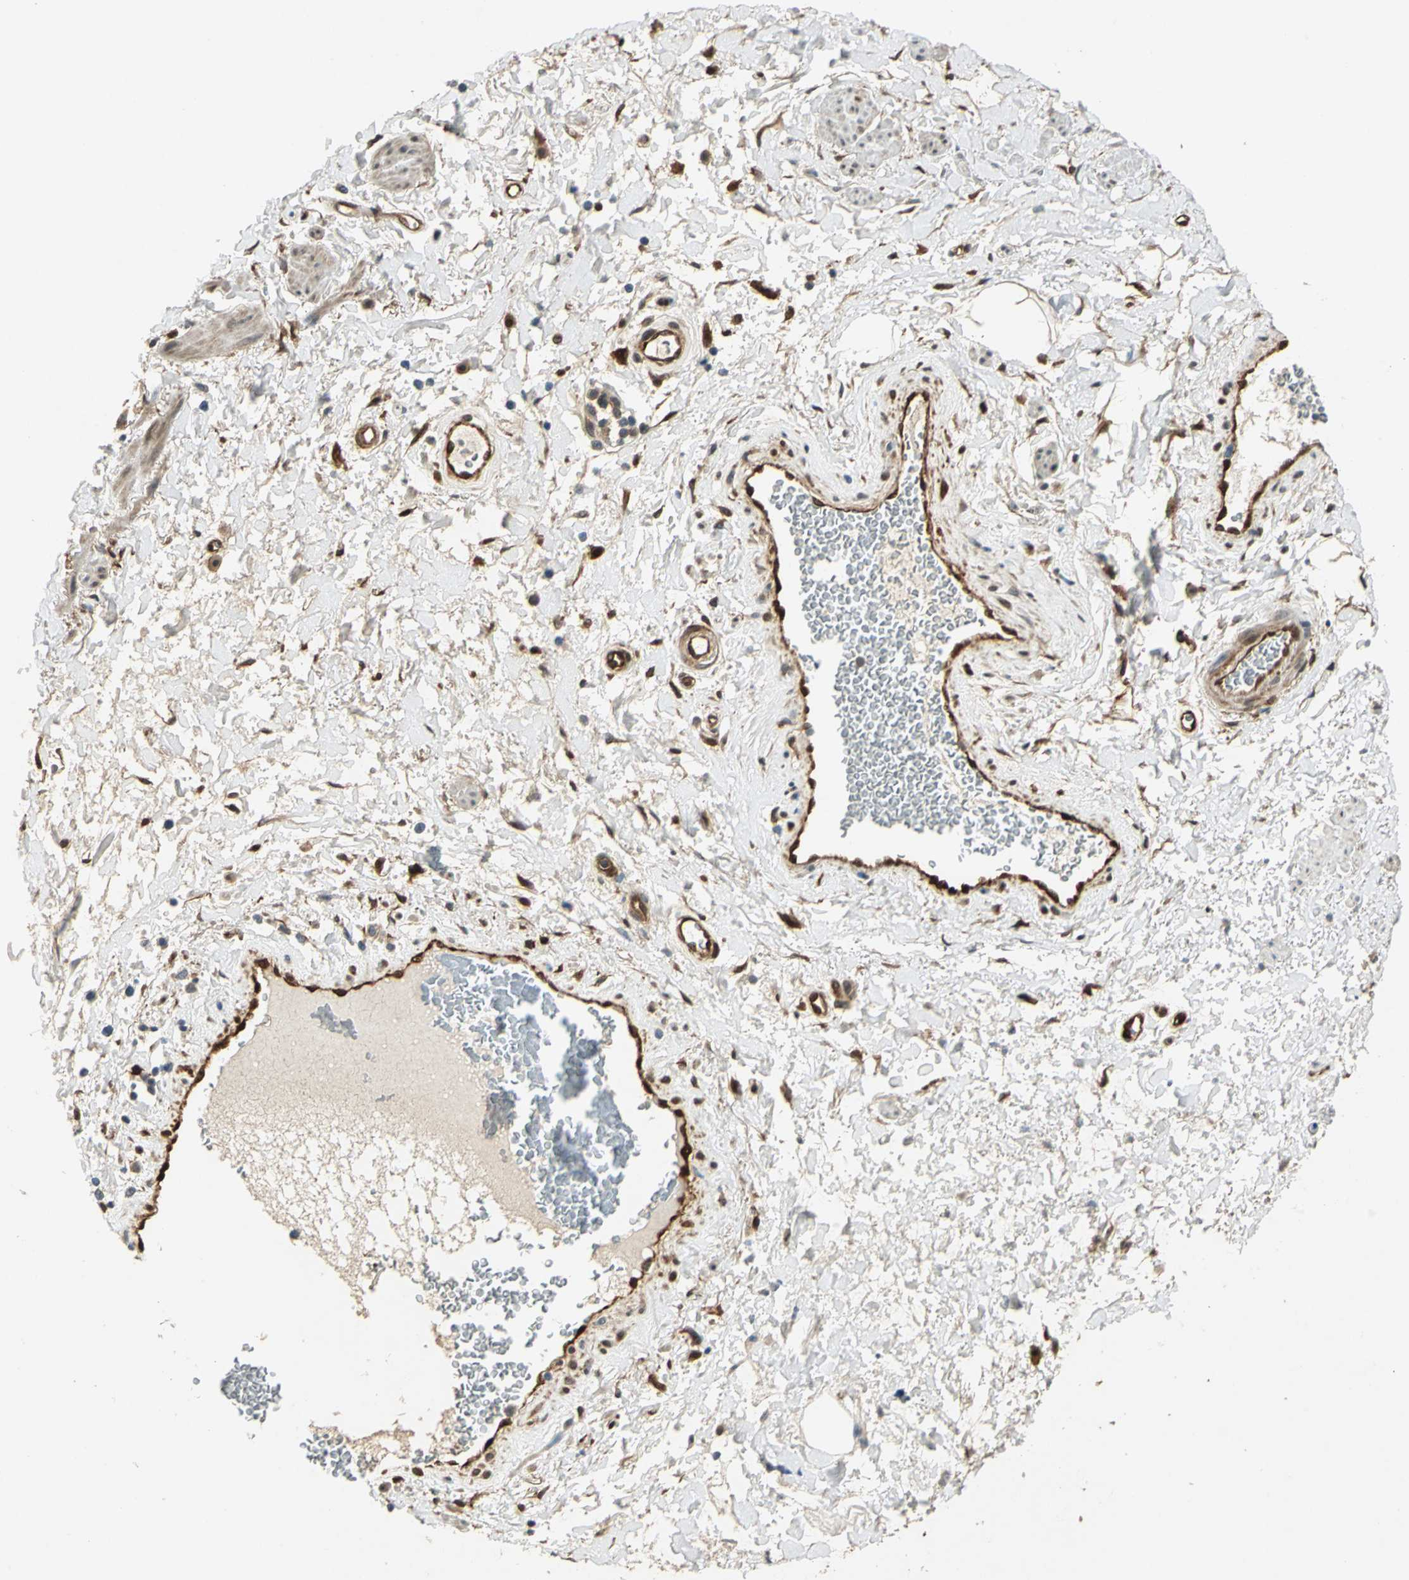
{"staining": {"intensity": "moderate", "quantity": ">75%", "location": "cytoplasmic/membranous"}, "tissue": "adipose tissue", "cell_type": "Adipocytes", "image_type": "normal", "snomed": [{"axis": "morphology", "description": "Normal tissue, NOS"}, {"axis": "topography", "description": "Soft tissue"}, {"axis": "topography", "description": "Peripheral nerve tissue"}], "caption": "A medium amount of moderate cytoplasmic/membranous expression is appreciated in approximately >75% of adipocytes in benign adipose tissue. (IHC, brightfield microscopy, high magnification).", "gene": "RRM2B", "patient": {"sex": "female", "age": 71}}